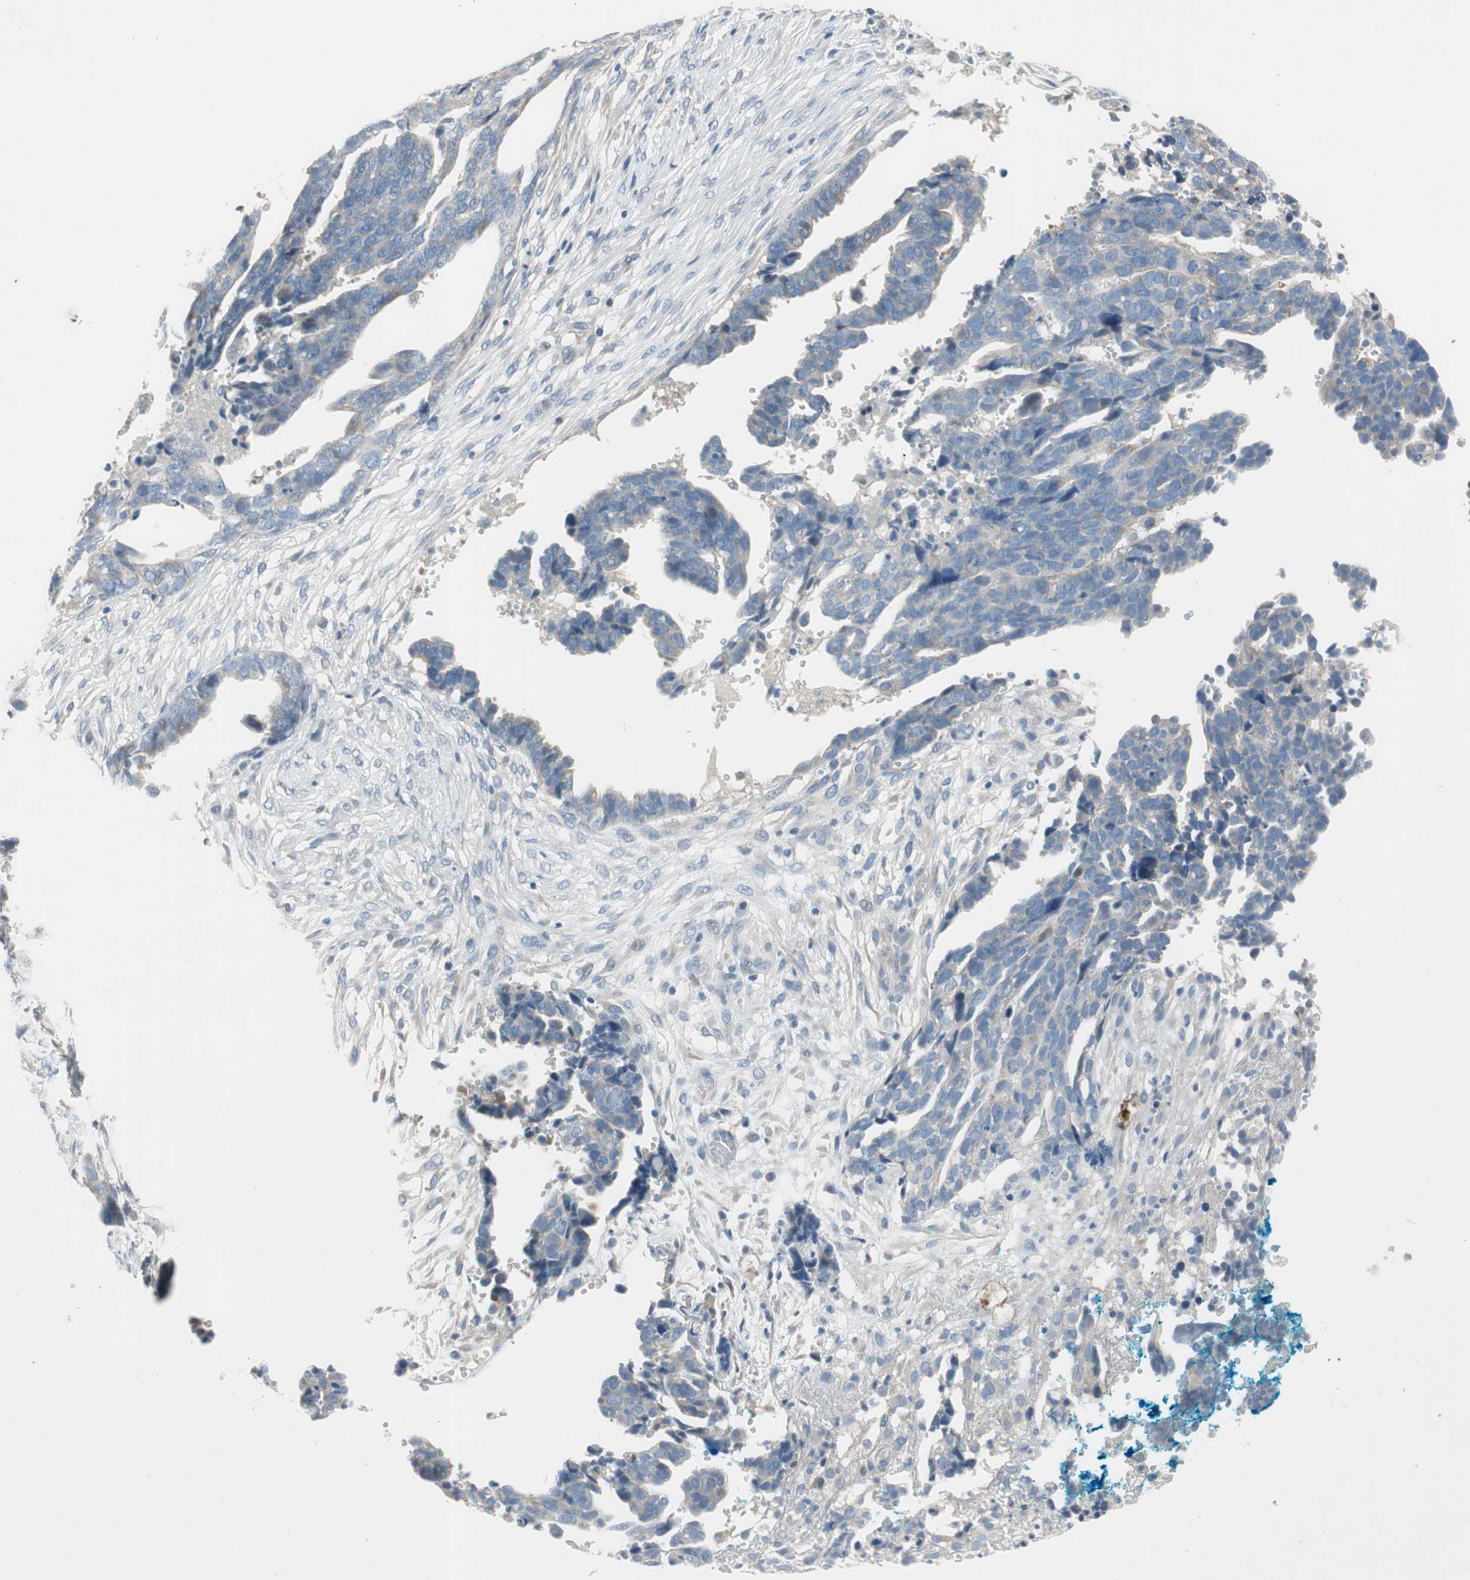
{"staining": {"intensity": "negative", "quantity": "none", "location": "none"}, "tissue": "ovarian cancer", "cell_type": "Tumor cells", "image_type": "cancer", "snomed": [{"axis": "morphology", "description": "Normal tissue, NOS"}, {"axis": "morphology", "description": "Cystadenocarcinoma, serous, NOS"}, {"axis": "topography", "description": "Fallopian tube"}, {"axis": "topography", "description": "Ovary"}], "caption": "This is an immunohistochemistry (IHC) image of human serous cystadenocarcinoma (ovarian). There is no positivity in tumor cells.", "gene": "PRRG4", "patient": {"sex": "female", "age": 56}}